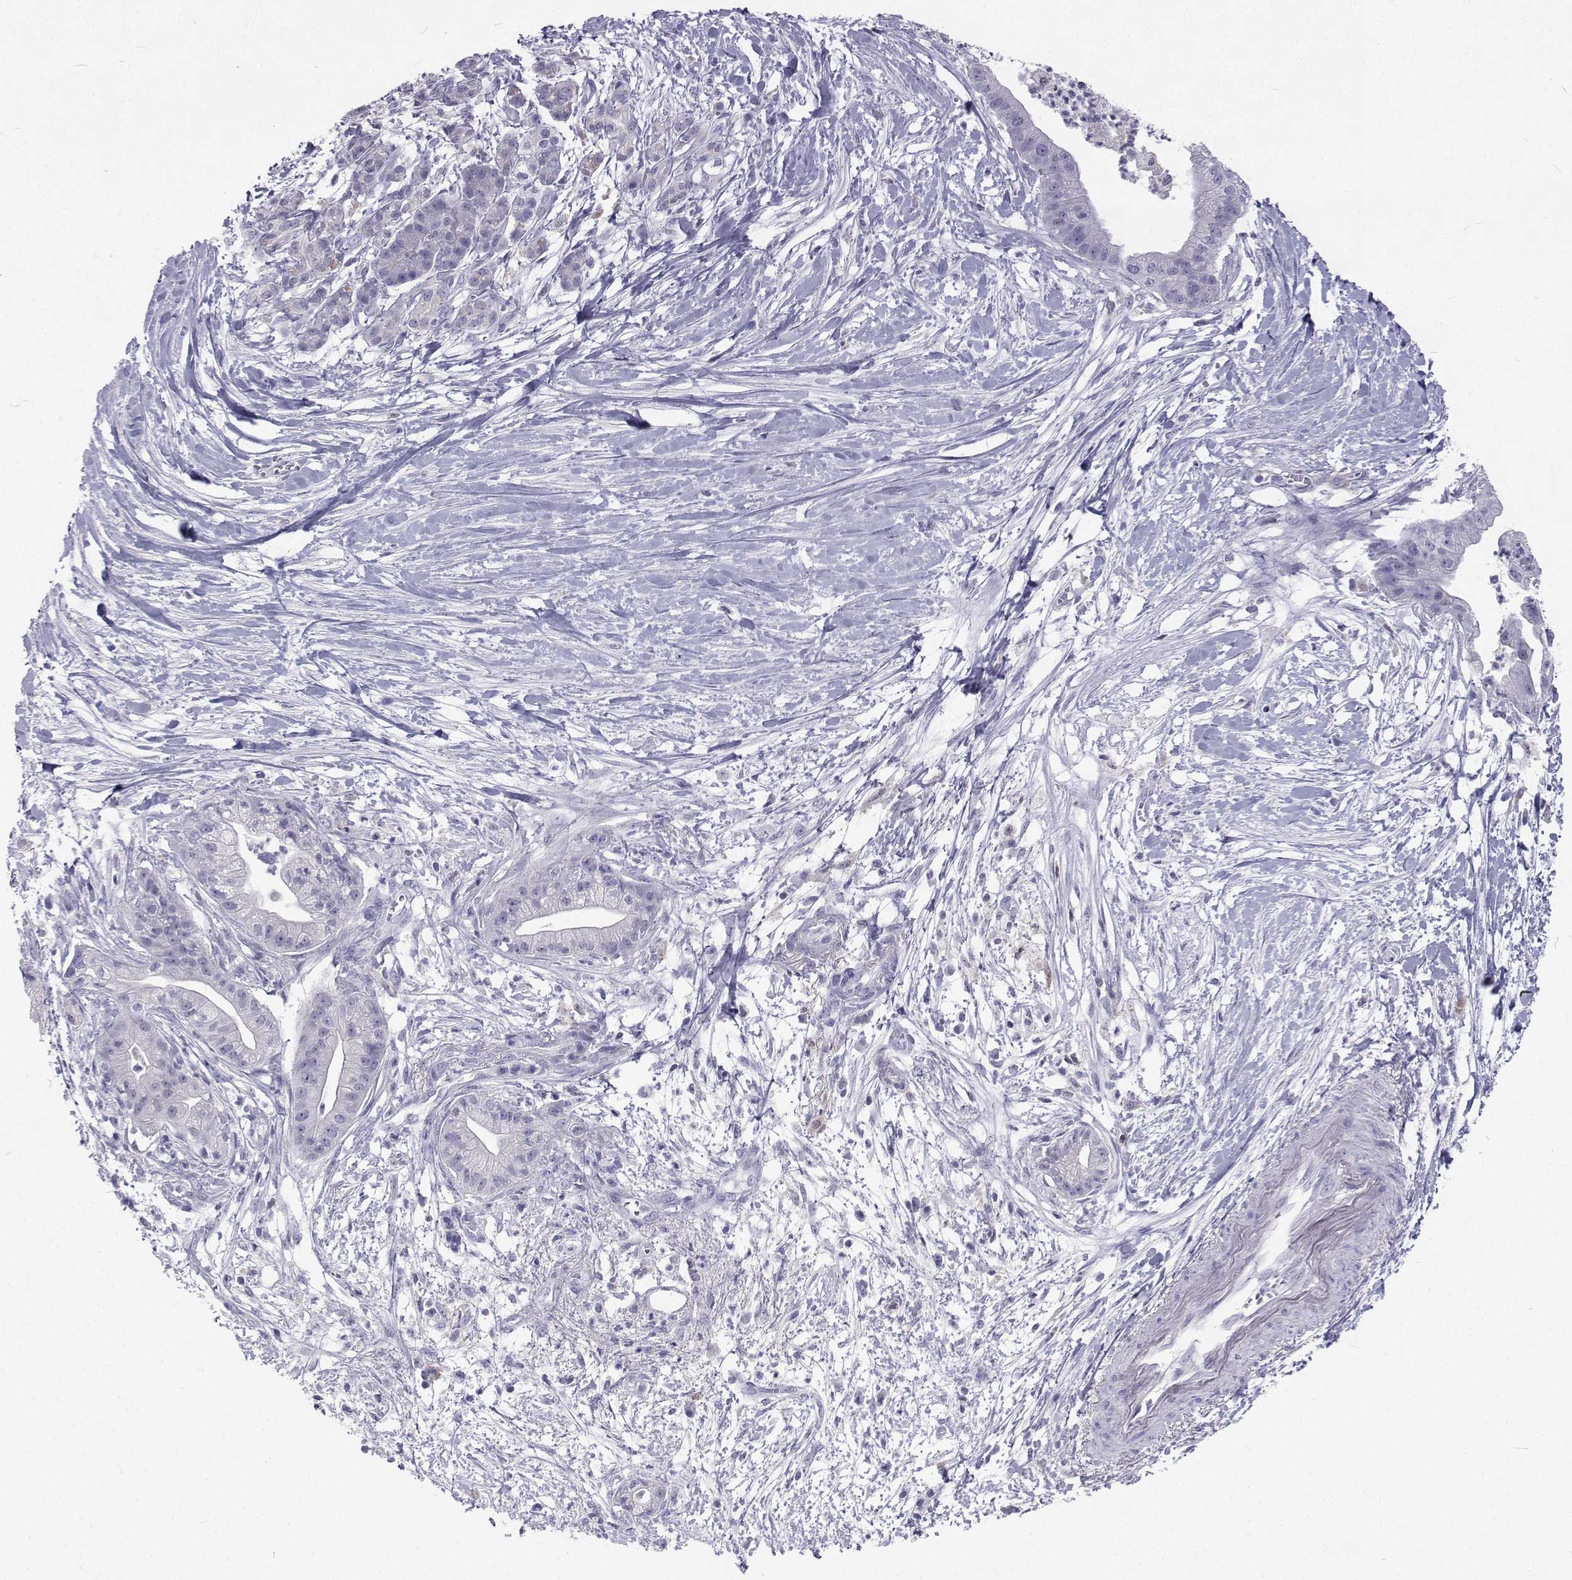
{"staining": {"intensity": "negative", "quantity": "none", "location": "none"}, "tissue": "pancreatic cancer", "cell_type": "Tumor cells", "image_type": "cancer", "snomed": [{"axis": "morphology", "description": "Normal tissue, NOS"}, {"axis": "morphology", "description": "Adenocarcinoma, NOS"}, {"axis": "topography", "description": "Lymph node"}, {"axis": "topography", "description": "Pancreas"}], "caption": "DAB (3,3'-diaminobenzidine) immunohistochemical staining of pancreatic adenocarcinoma shows no significant staining in tumor cells.", "gene": "GALM", "patient": {"sex": "female", "age": 58}}